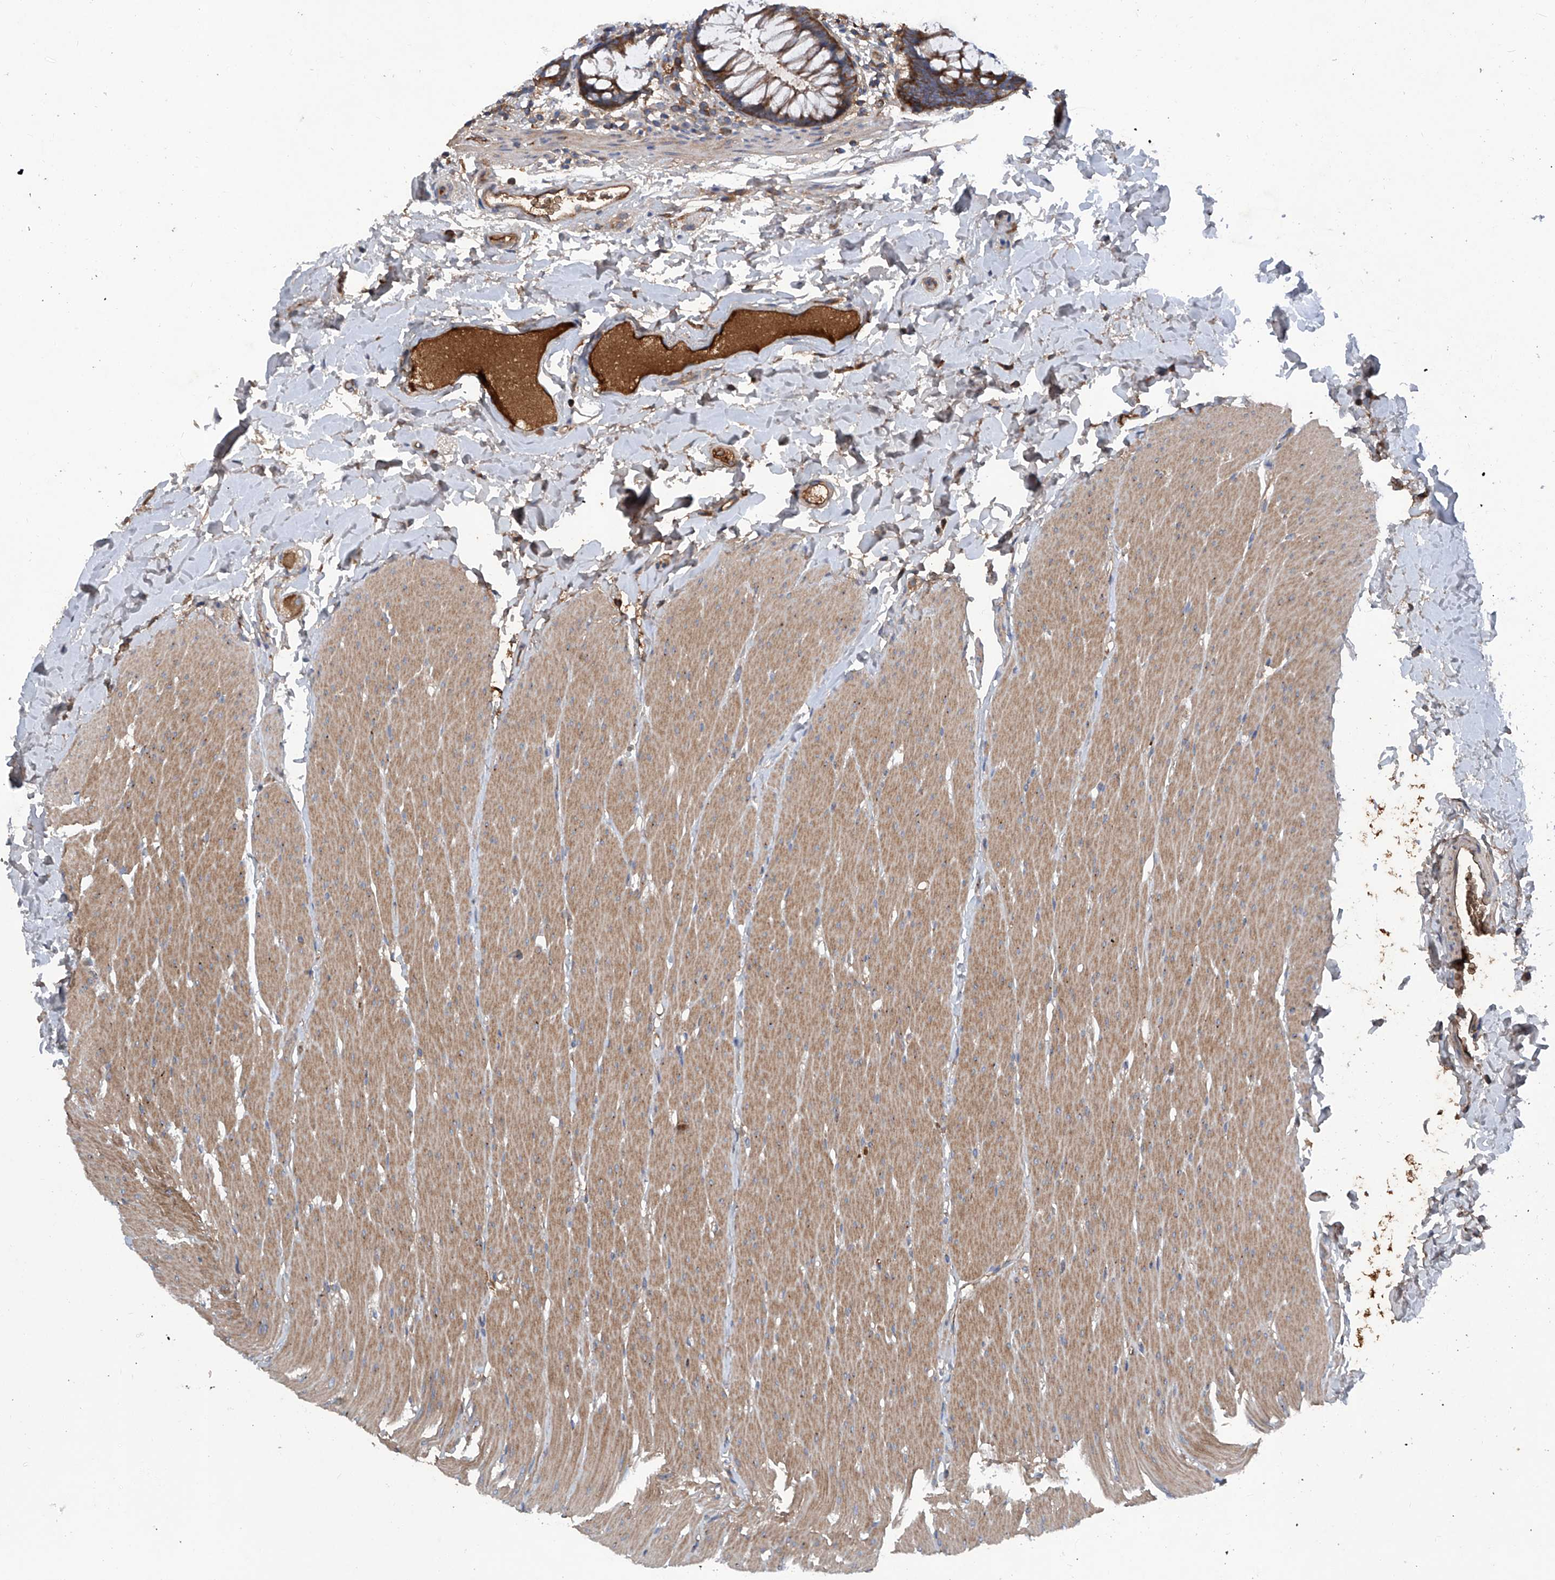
{"staining": {"intensity": "moderate", "quantity": ">75%", "location": "cytoplasmic/membranous"}, "tissue": "colon", "cell_type": "Endothelial cells", "image_type": "normal", "snomed": [{"axis": "morphology", "description": "Normal tissue, NOS"}, {"axis": "topography", "description": "Colon"}], "caption": "Human colon stained with a brown dye demonstrates moderate cytoplasmic/membranous positive expression in approximately >75% of endothelial cells.", "gene": "ASCC3", "patient": {"sex": "female", "age": 62}}